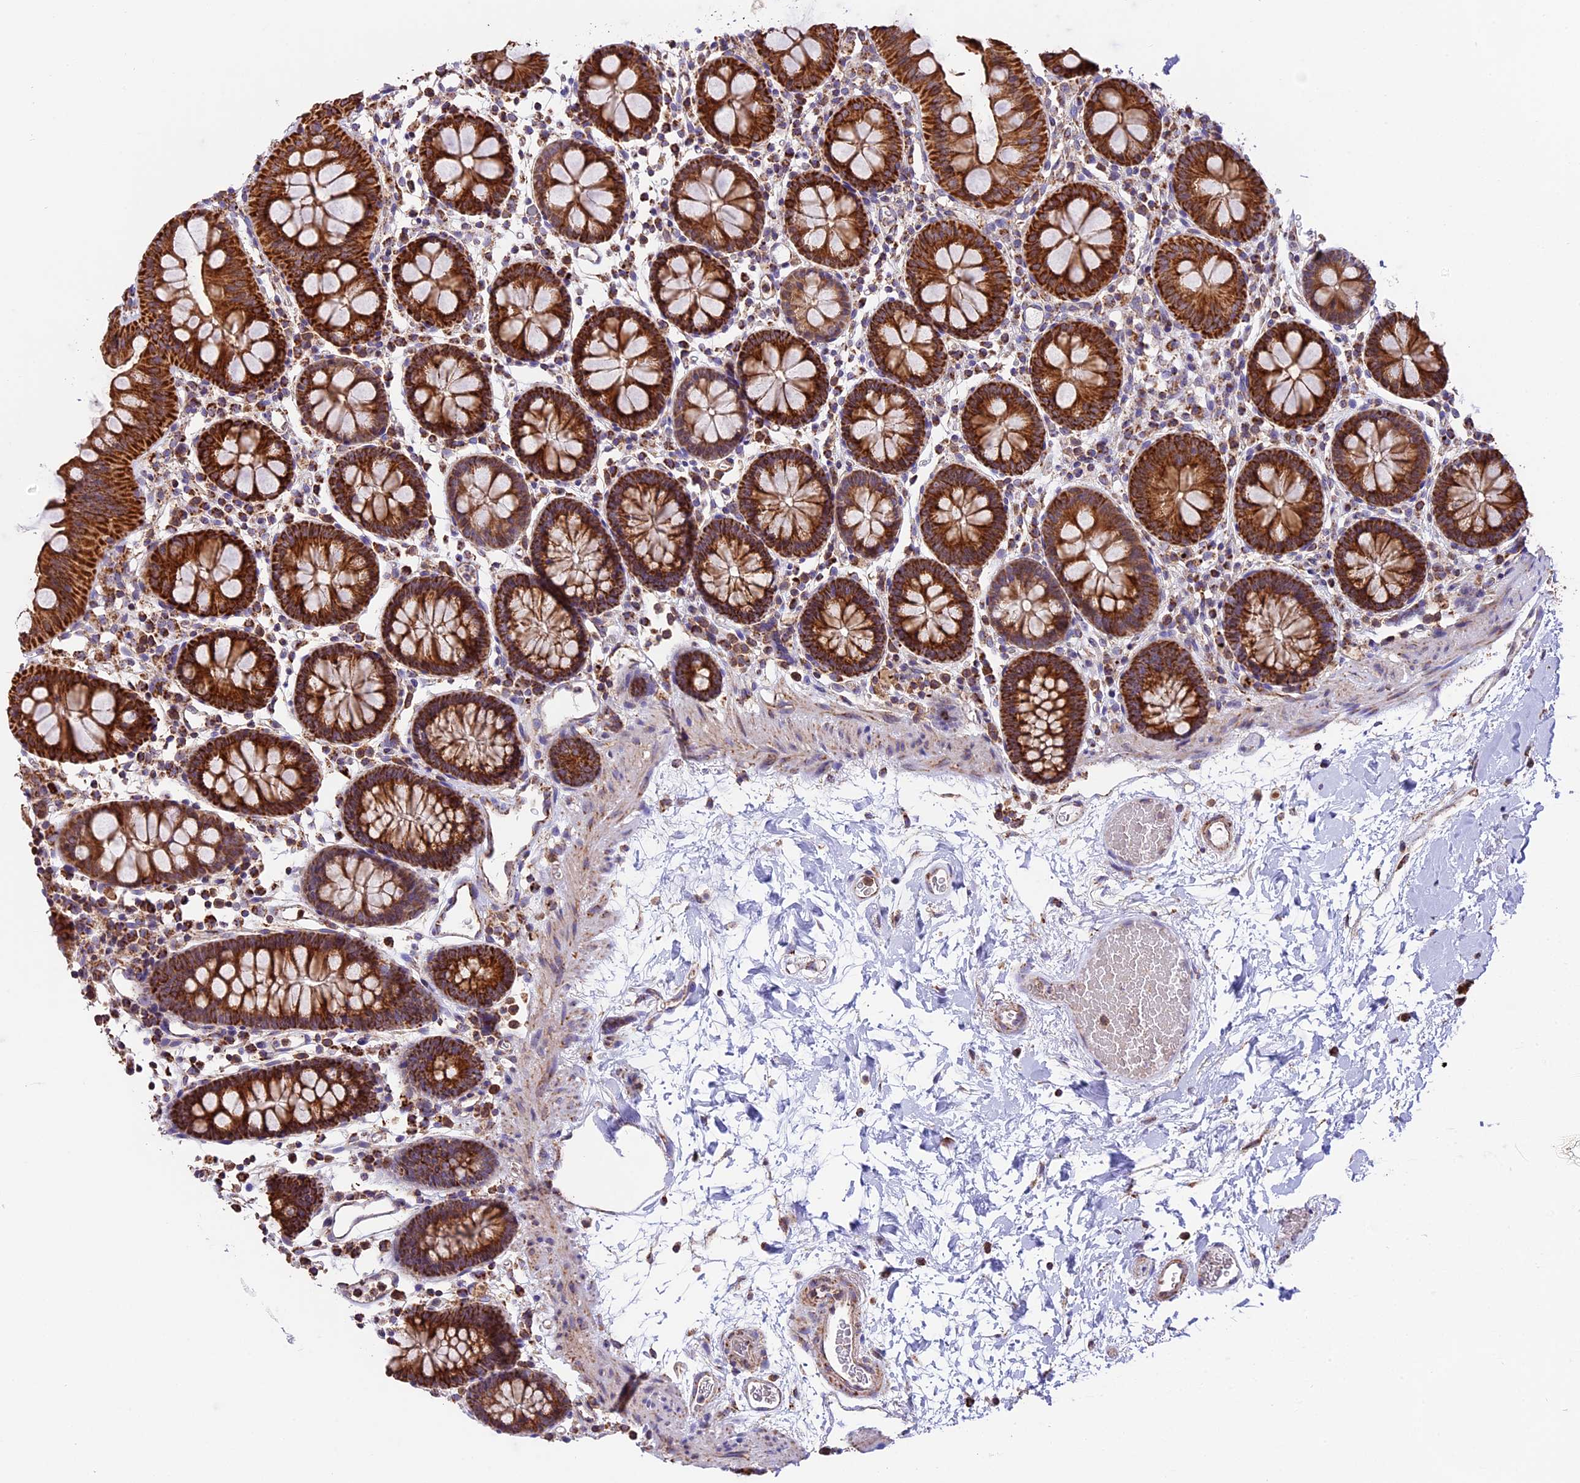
{"staining": {"intensity": "moderate", "quantity": ">75%", "location": "cytoplasmic/membranous"}, "tissue": "colon", "cell_type": "Endothelial cells", "image_type": "normal", "snomed": [{"axis": "morphology", "description": "Normal tissue, NOS"}, {"axis": "topography", "description": "Colon"}], "caption": "Approximately >75% of endothelial cells in normal colon show moderate cytoplasmic/membranous protein expression as visualized by brown immunohistochemical staining.", "gene": "NDUFA8", "patient": {"sex": "male", "age": 75}}